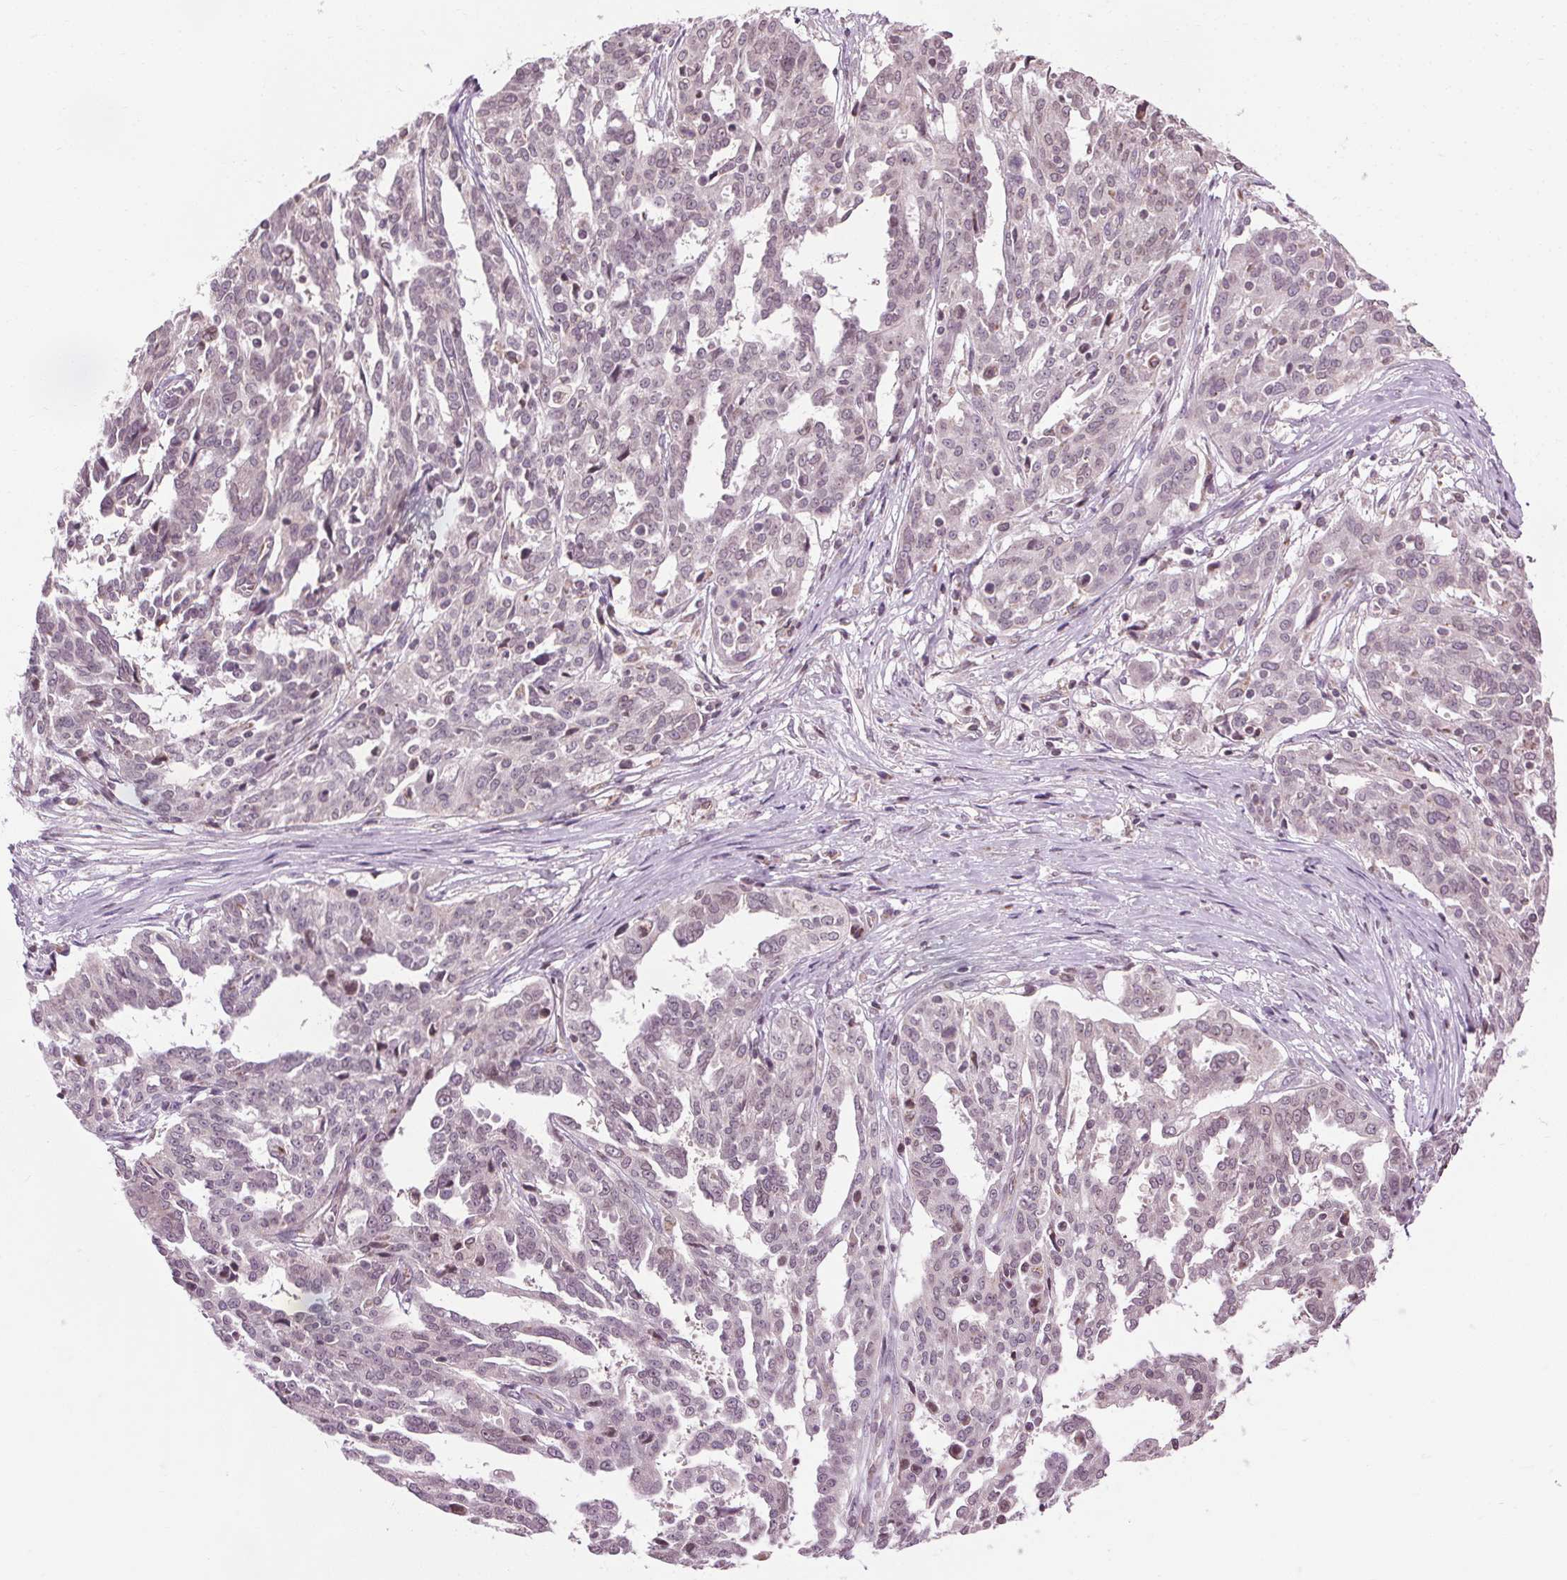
{"staining": {"intensity": "negative", "quantity": "none", "location": "none"}, "tissue": "ovarian cancer", "cell_type": "Tumor cells", "image_type": "cancer", "snomed": [{"axis": "morphology", "description": "Cystadenocarcinoma, serous, NOS"}, {"axis": "topography", "description": "Ovary"}], "caption": "High power microscopy histopathology image of an immunohistochemistry (IHC) micrograph of ovarian serous cystadenocarcinoma, revealing no significant positivity in tumor cells. (Stains: DAB (3,3'-diaminobenzidine) immunohistochemistry with hematoxylin counter stain, Microscopy: brightfield microscopy at high magnification).", "gene": "LFNG", "patient": {"sex": "female", "age": 67}}